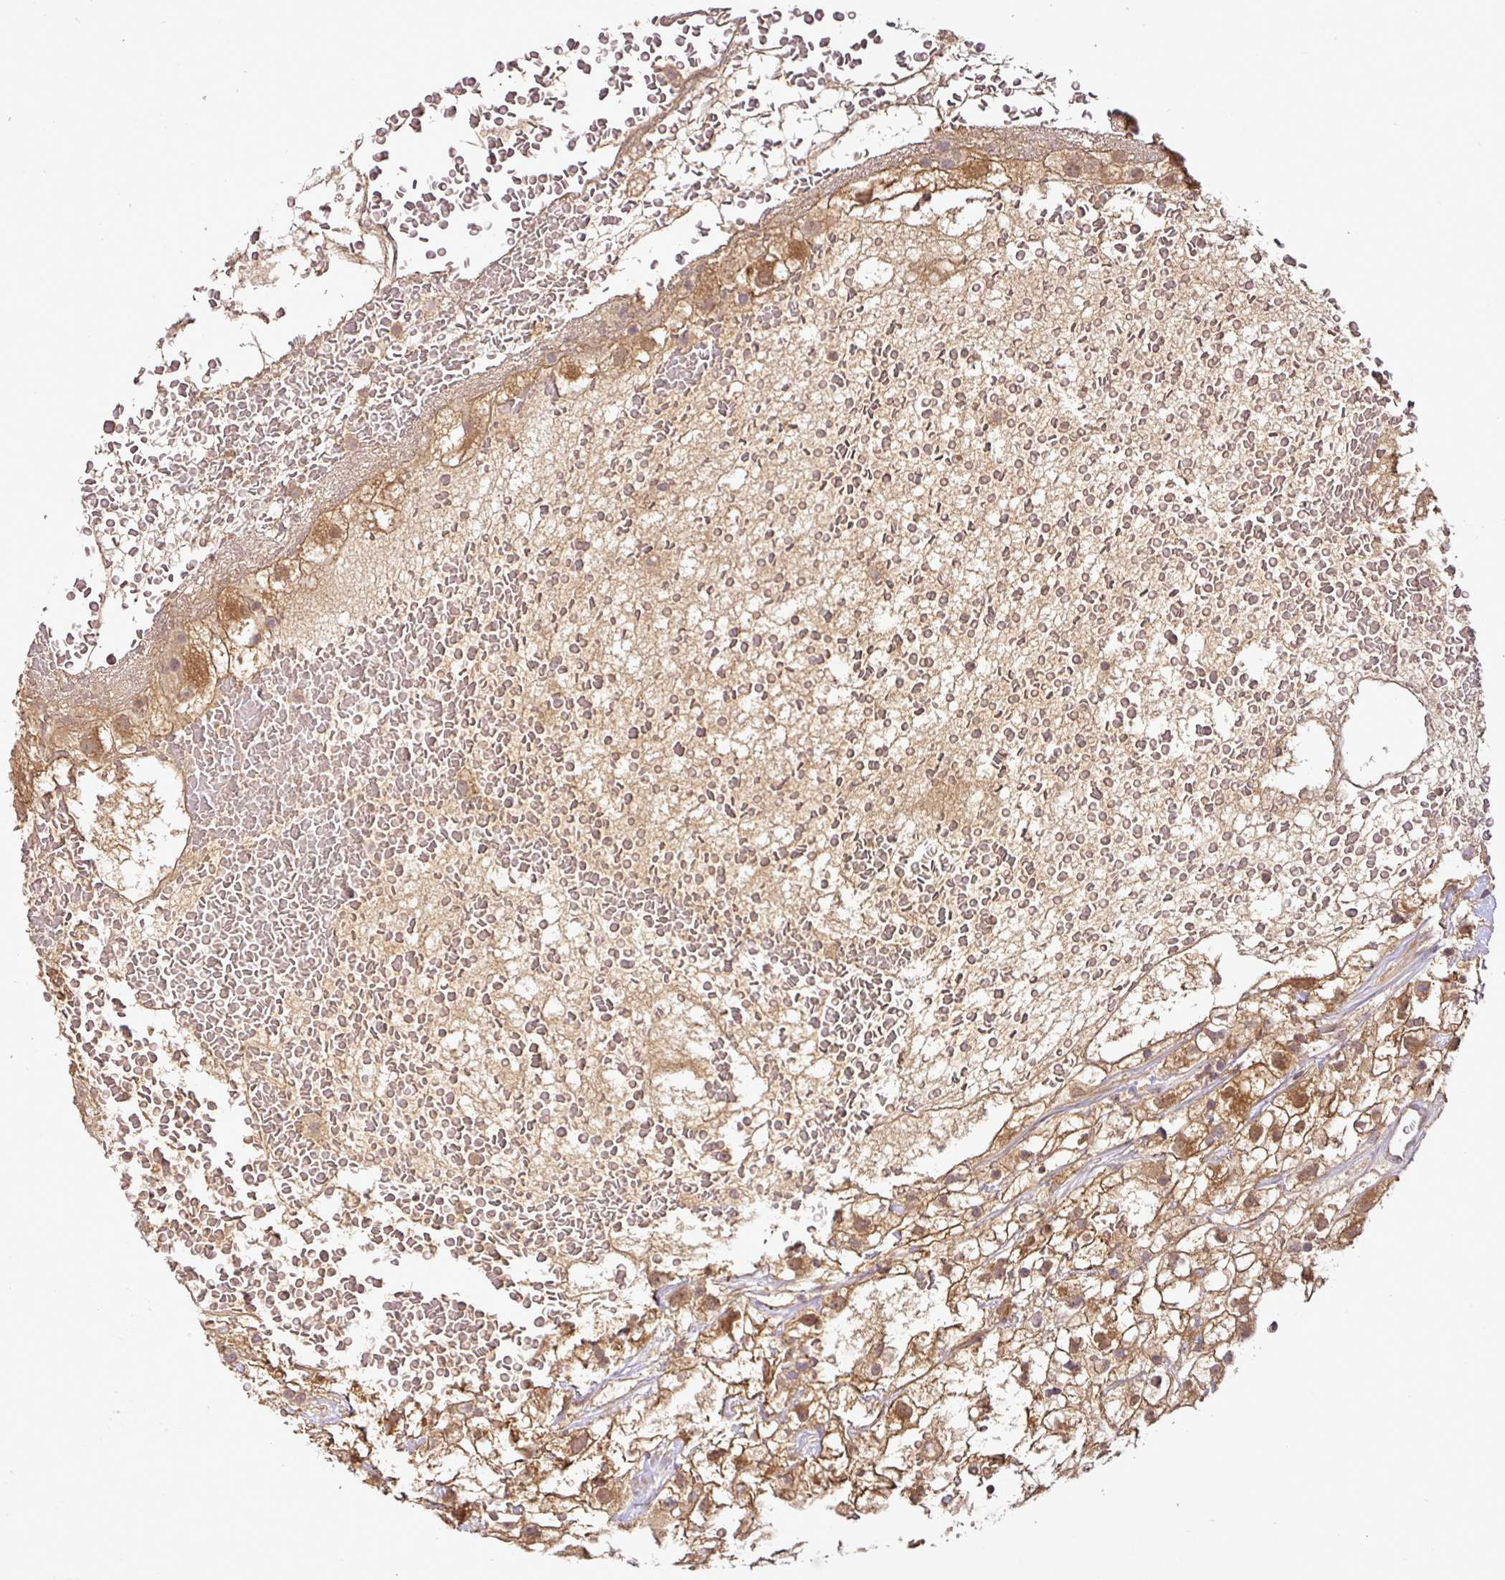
{"staining": {"intensity": "moderate", "quantity": ">75%", "location": "cytoplasmic/membranous"}, "tissue": "renal cancer", "cell_type": "Tumor cells", "image_type": "cancer", "snomed": [{"axis": "morphology", "description": "Adenocarcinoma, NOS"}, {"axis": "topography", "description": "Kidney"}], "caption": "Renal adenocarcinoma tissue reveals moderate cytoplasmic/membranous staining in about >75% of tumor cells The staining was performed using DAB, with brown indicating positive protein expression. Nuclei are stained blue with hematoxylin.", "gene": "FAIM", "patient": {"sex": "male", "age": 59}}